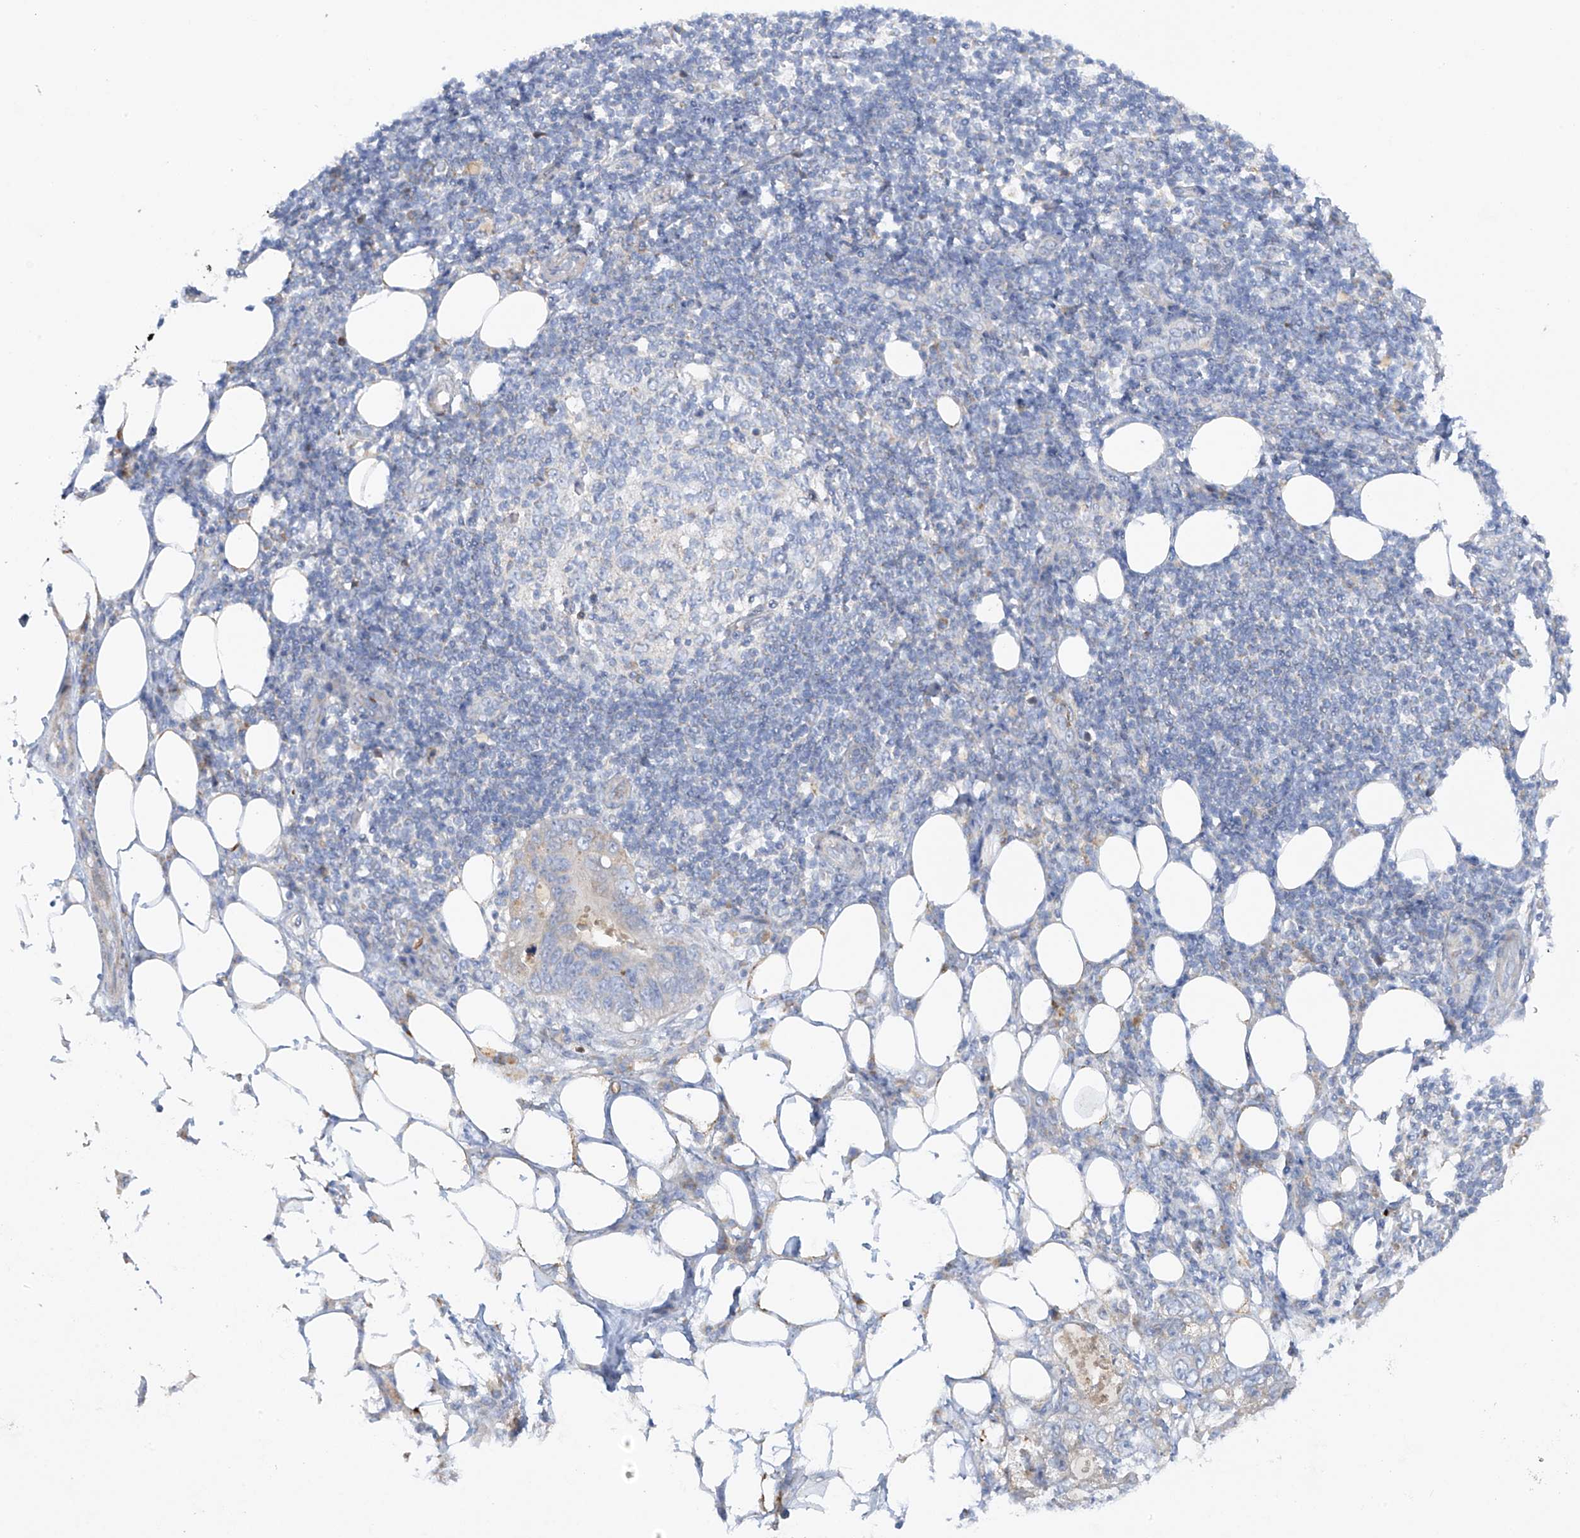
{"staining": {"intensity": "negative", "quantity": "none", "location": "none"}, "tissue": "stomach cancer", "cell_type": "Tumor cells", "image_type": "cancer", "snomed": [{"axis": "morphology", "description": "Adenocarcinoma, NOS"}, {"axis": "topography", "description": "Stomach"}], "caption": "Immunohistochemistry (IHC) image of neoplastic tissue: human adenocarcinoma (stomach) stained with DAB displays no significant protein expression in tumor cells.", "gene": "METTL18", "patient": {"sex": "female", "age": 89}}